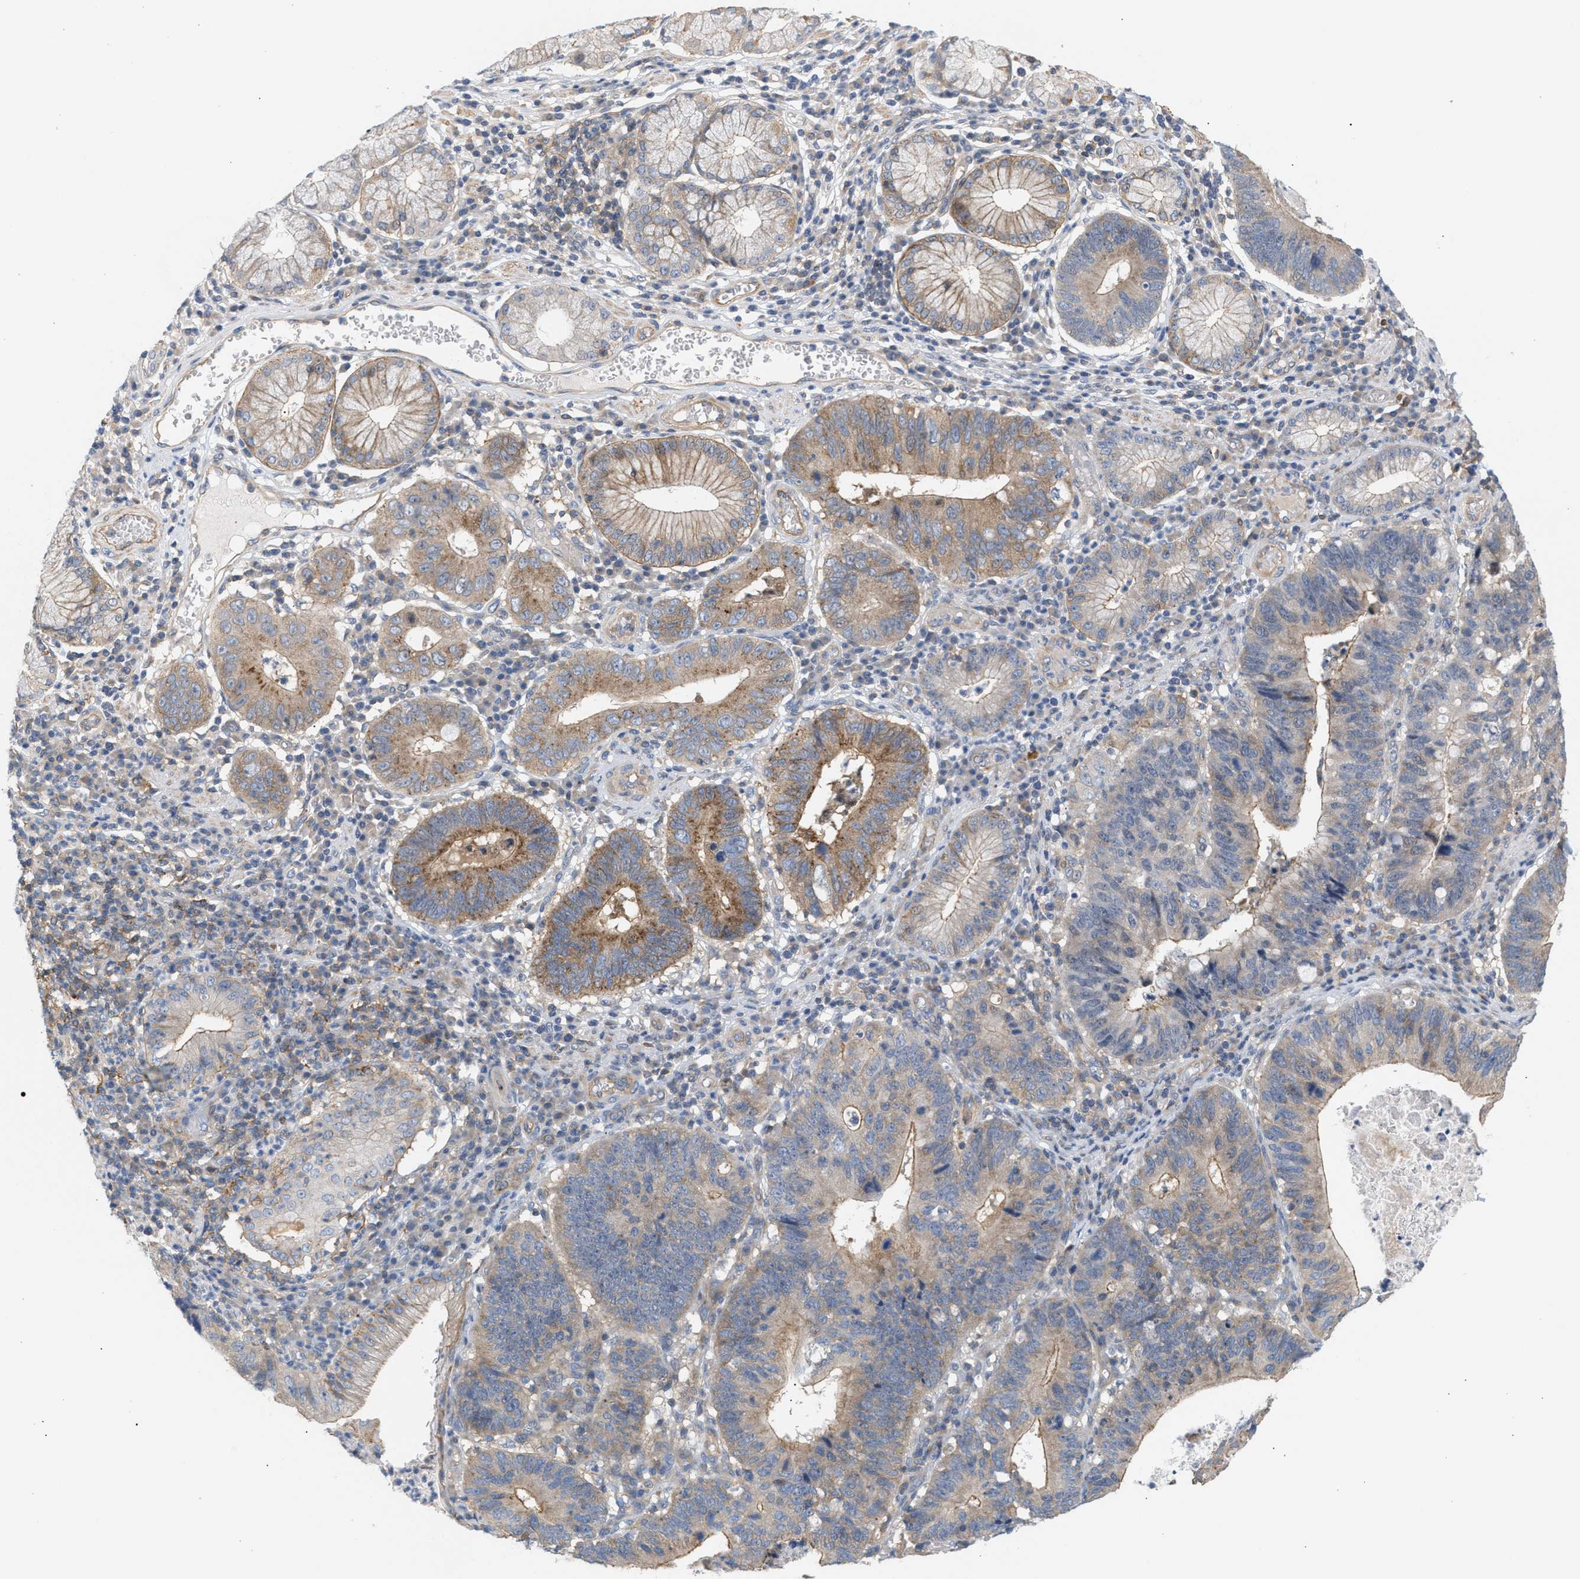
{"staining": {"intensity": "moderate", "quantity": "25%-75%", "location": "cytoplasmic/membranous"}, "tissue": "stomach cancer", "cell_type": "Tumor cells", "image_type": "cancer", "snomed": [{"axis": "morphology", "description": "Adenocarcinoma, NOS"}, {"axis": "topography", "description": "Stomach"}], "caption": "Immunohistochemistry (IHC) image of neoplastic tissue: stomach adenocarcinoma stained using immunohistochemistry (IHC) demonstrates medium levels of moderate protein expression localized specifically in the cytoplasmic/membranous of tumor cells, appearing as a cytoplasmic/membranous brown color.", "gene": "LRCH1", "patient": {"sex": "male", "age": 59}}